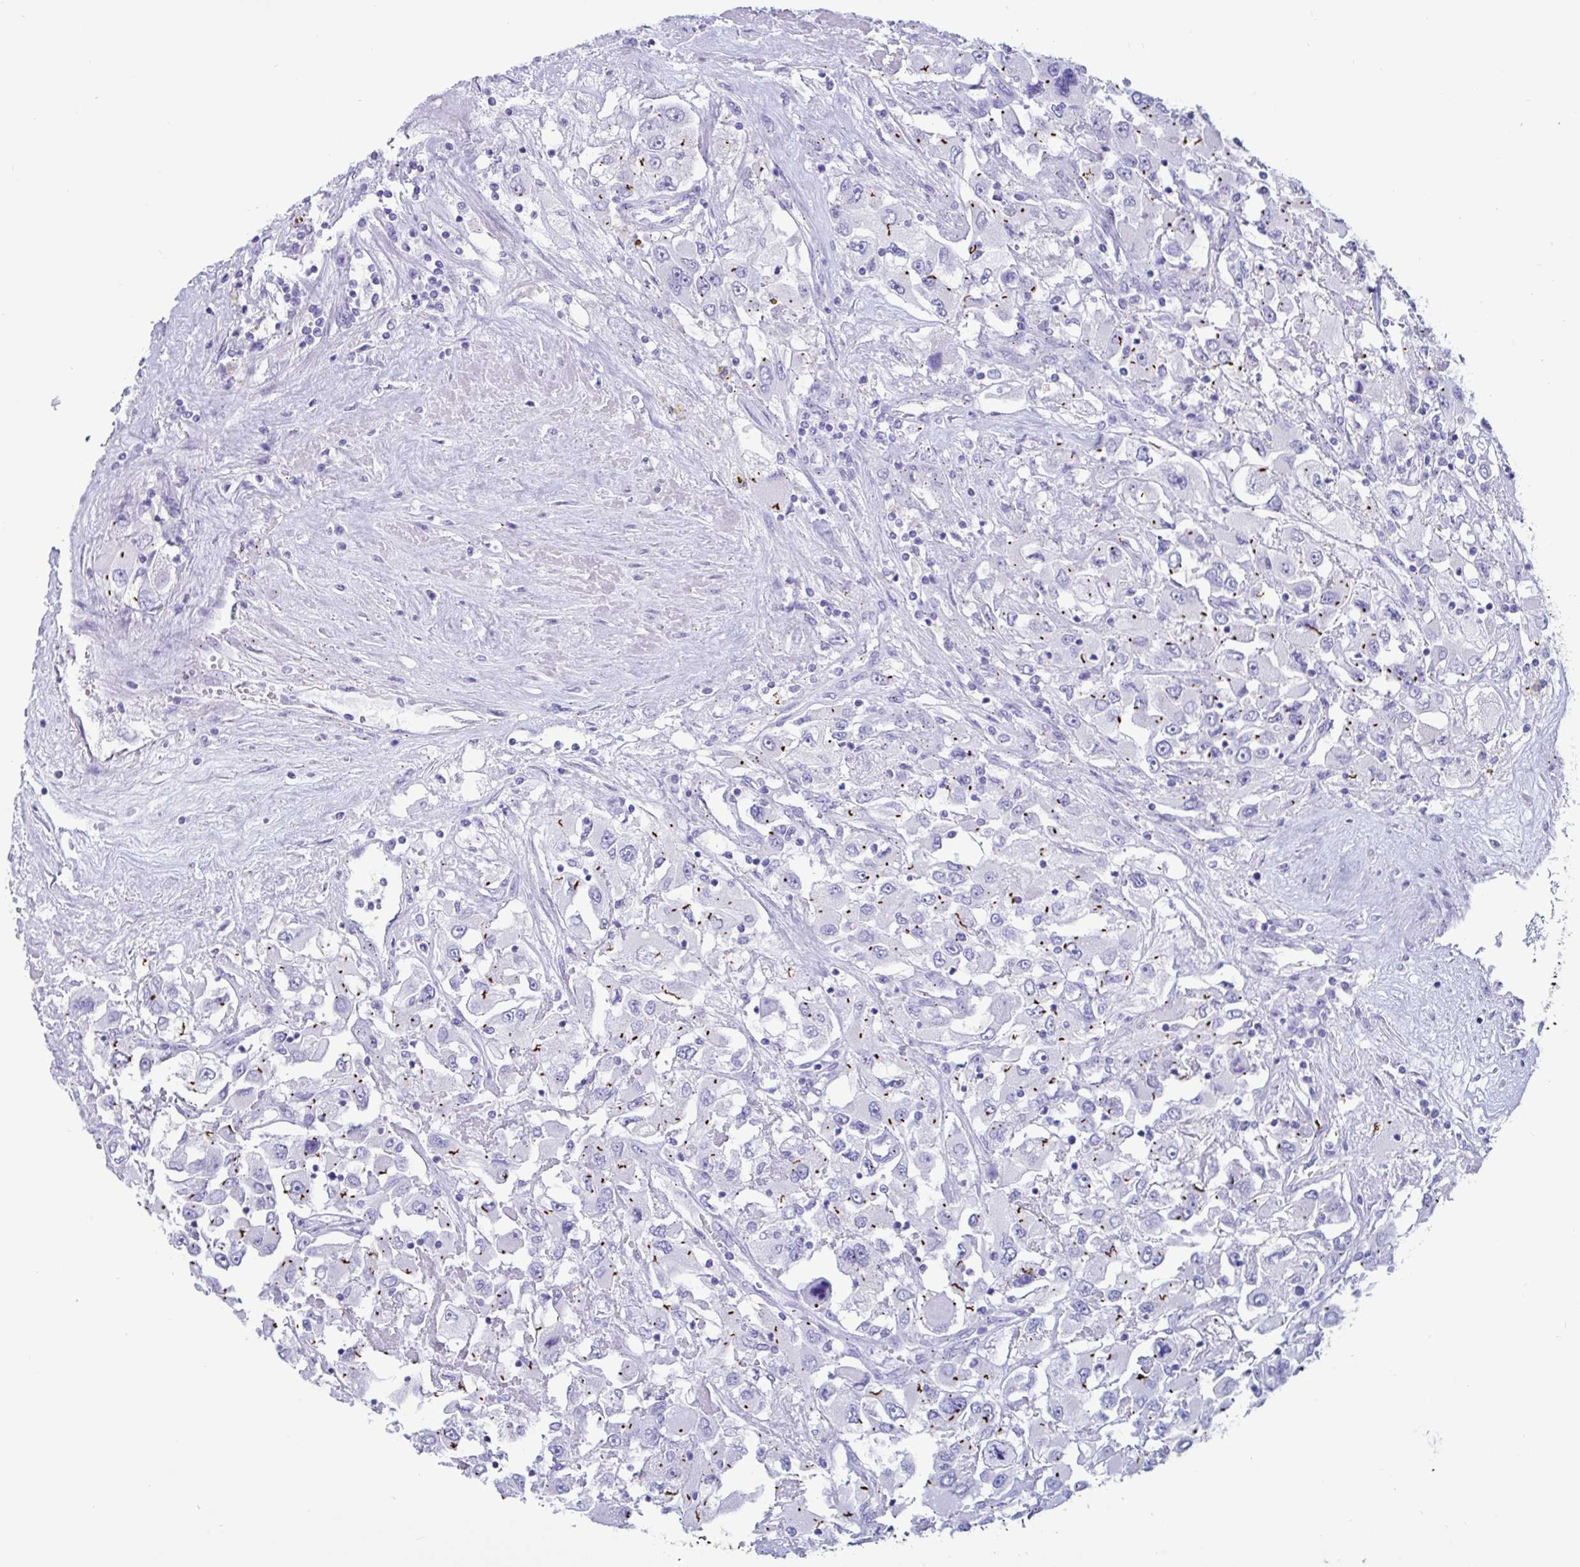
{"staining": {"intensity": "moderate", "quantity": "<25%", "location": "cytoplasmic/membranous"}, "tissue": "renal cancer", "cell_type": "Tumor cells", "image_type": "cancer", "snomed": [{"axis": "morphology", "description": "Adenocarcinoma, NOS"}, {"axis": "topography", "description": "Kidney"}], "caption": "Tumor cells exhibit moderate cytoplasmic/membranous expression in about <25% of cells in adenocarcinoma (renal).", "gene": "RNASE3", "patient": {"sex": "female", "age": 52}}